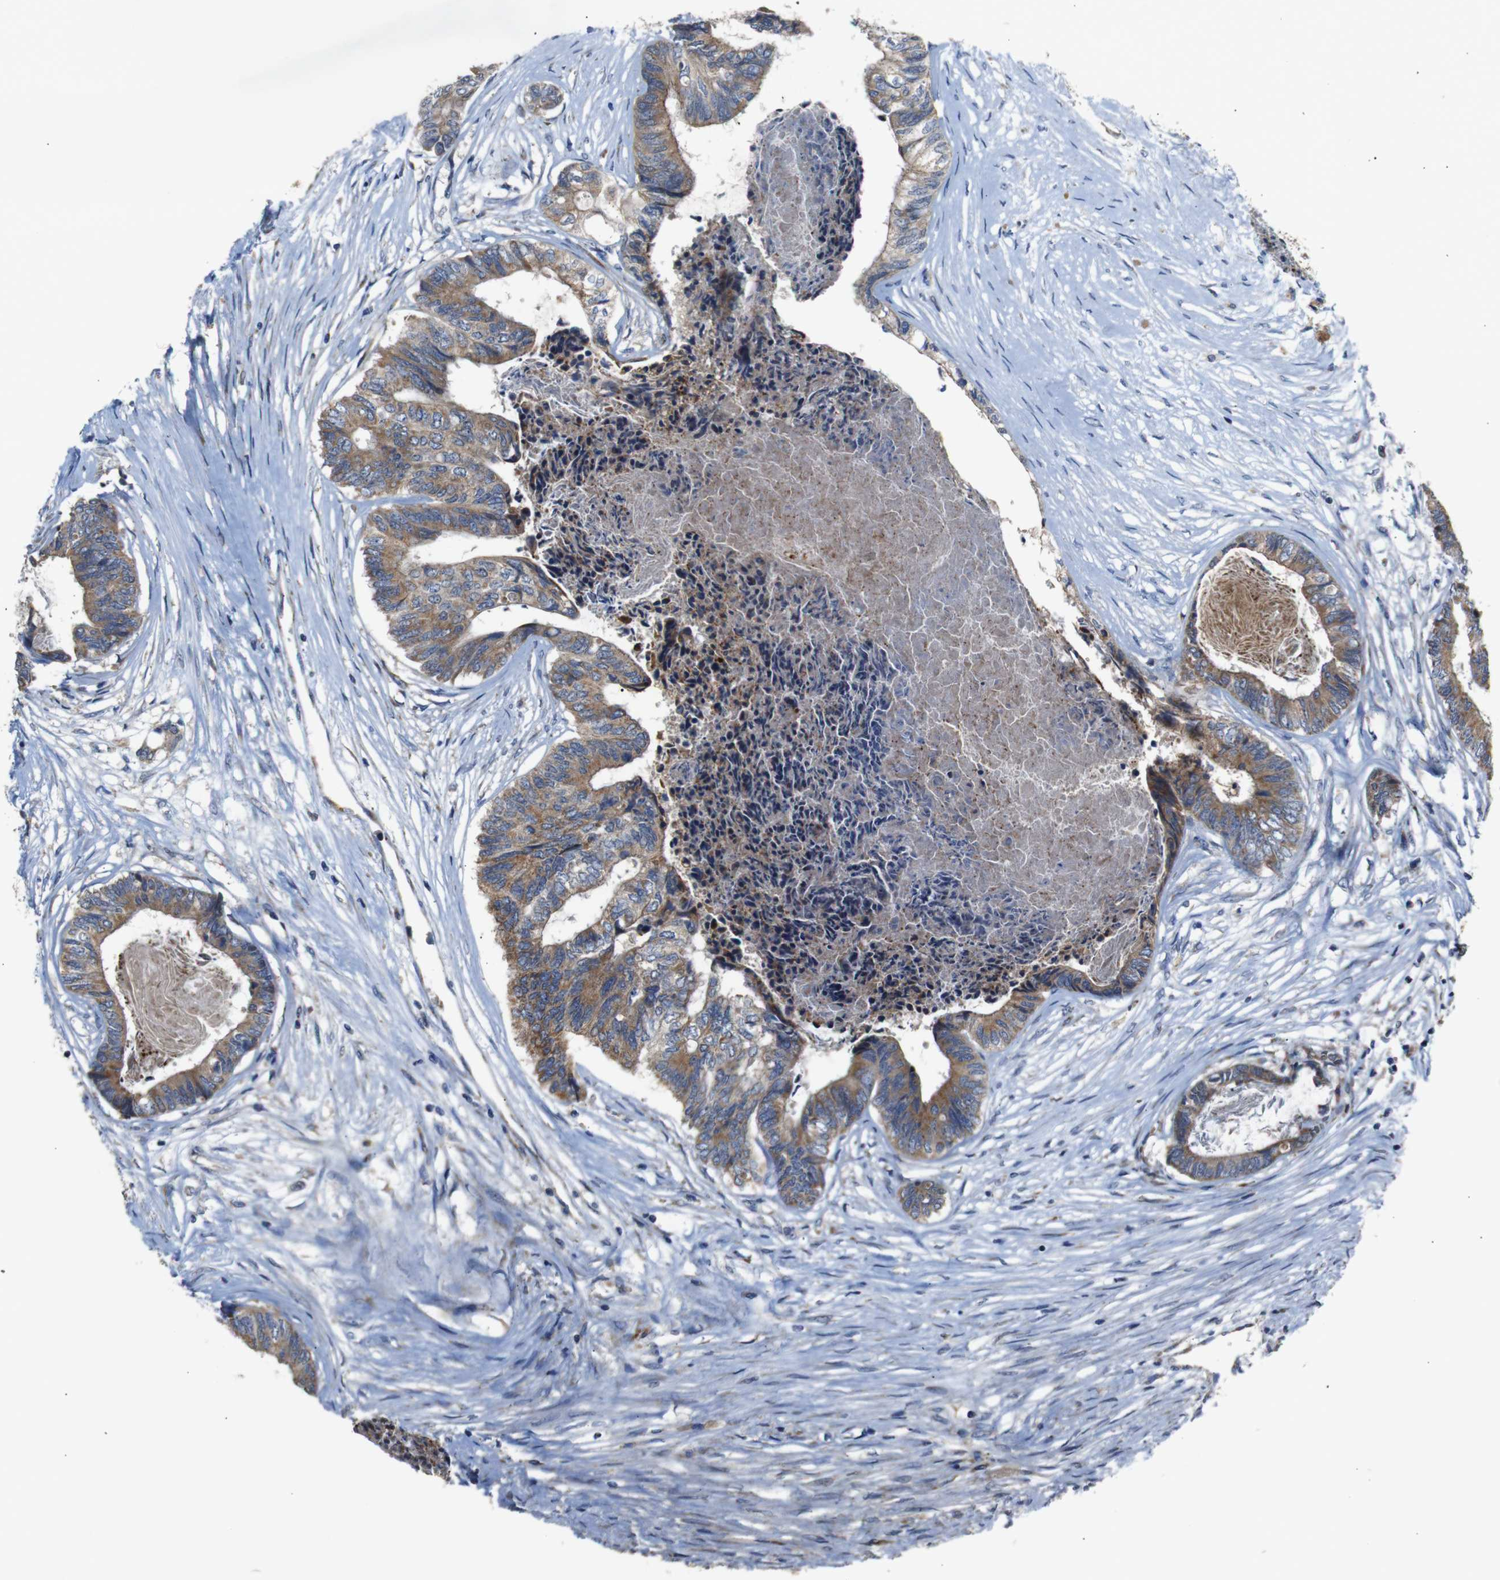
{"staining": {"intensity": "moderate", "quantity": "25%-75%", "location": "cytoplasmic/membranous"}, "tissue": "colorectal cancer", "cell_type": "Tumor cells", "image_type": "cancer", "snomed": [{"axis": "morphology", "description": "Adenocarcinoma, NOS"}, {"axis": "topography", "description": "Rectum"}], "caption": "Tumor cells demonstrate moderate cytoplasmic/membranous expression in about 25%-75% of cells in adenocarcinoma (colorectal).", "gene": "CHST10", "patient": {"sex": "male", "age": 63}}